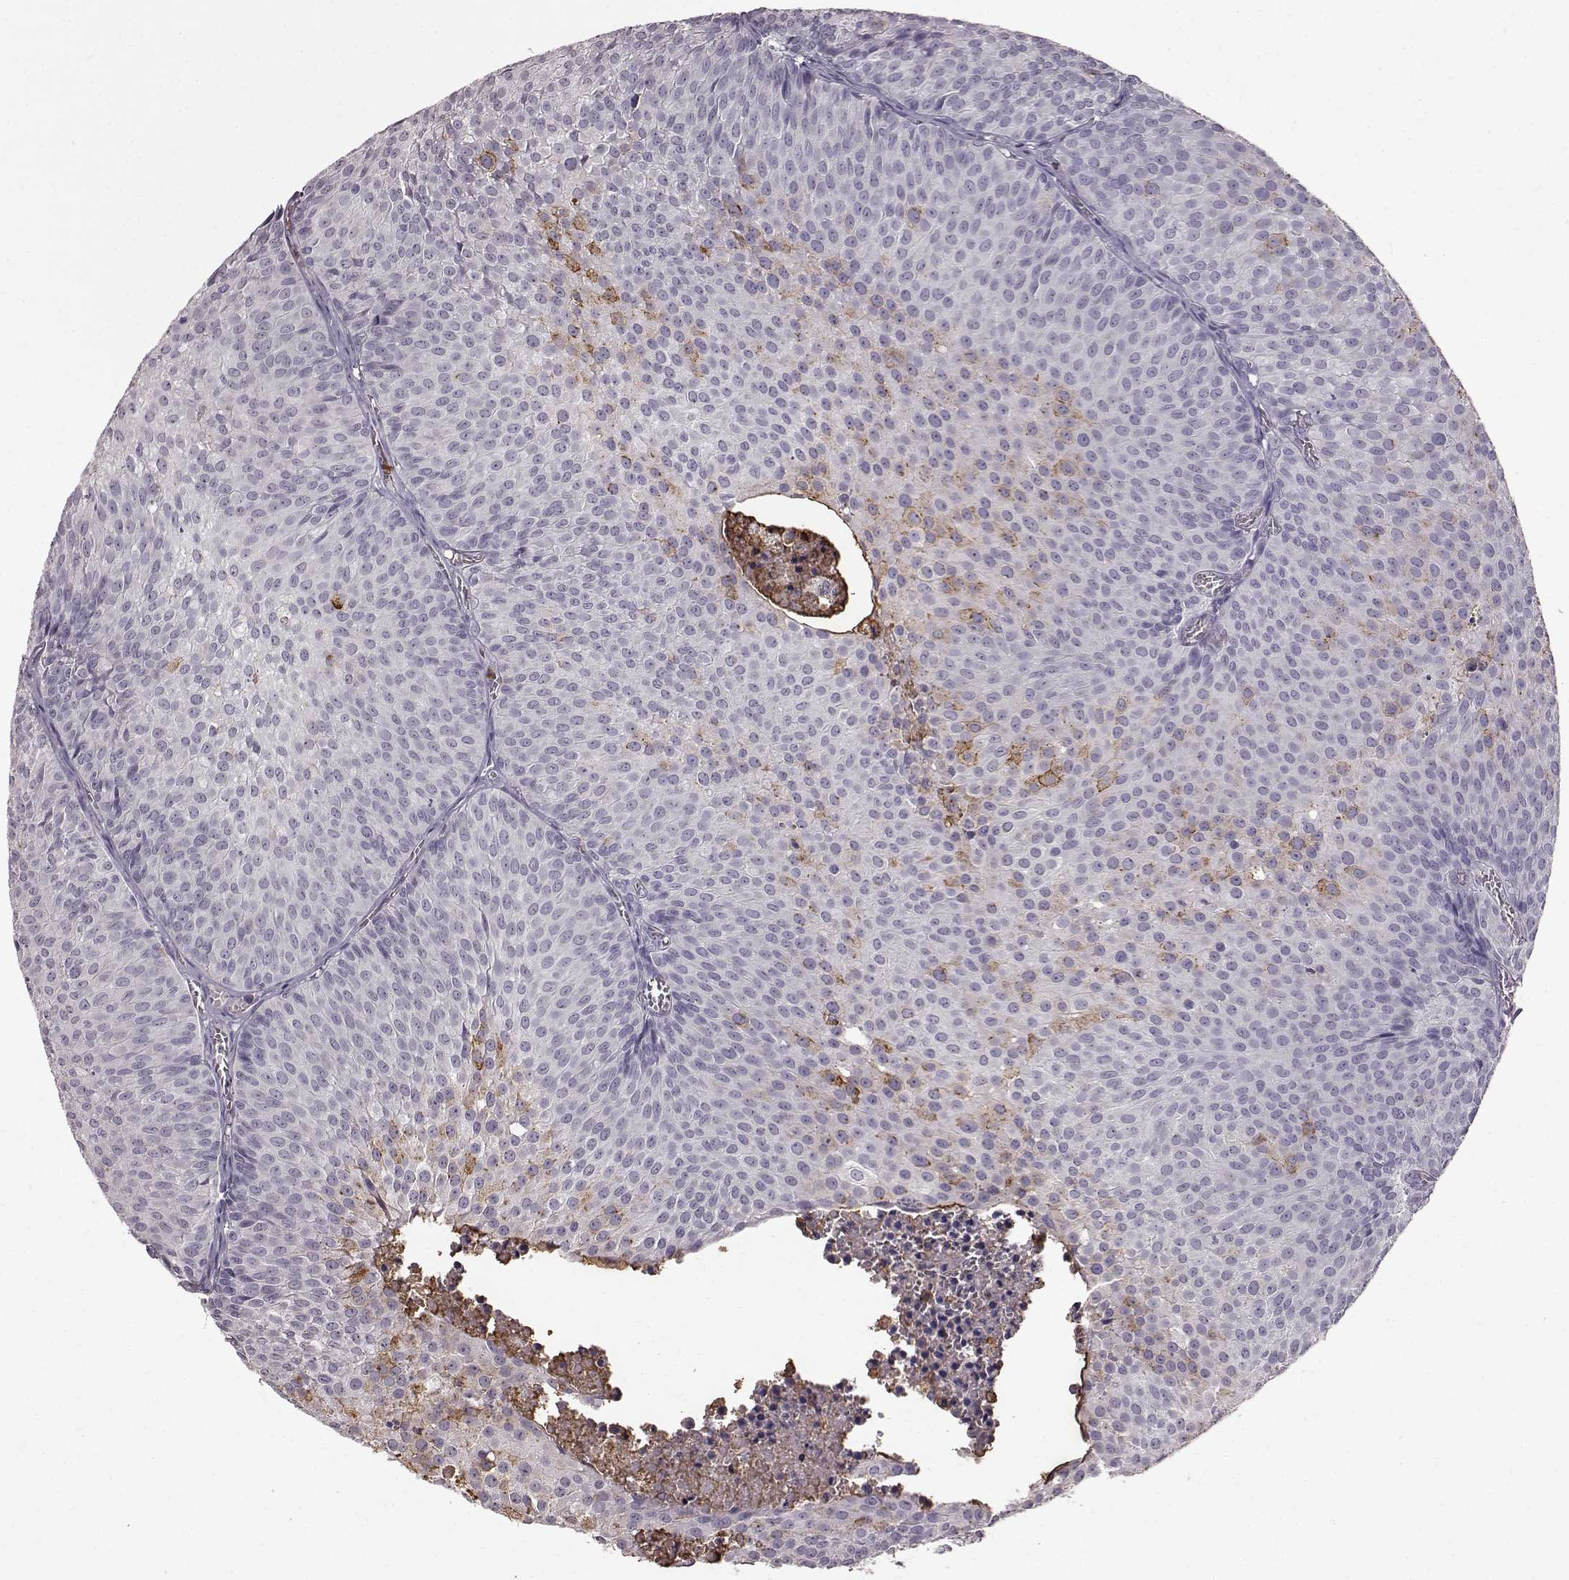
{"staining": {"intensity": "negative", "quantity": "none", "location": "none"}, "tissue": "urothelial cancer", "cell_type": "Tumor cells", "image_type": "cancer", "snomed": [{"axis": "morphology", "description": "Urothelial carcinoma, Low grade"}, {"axis": "topography", "description": "Urinary bladder"}], "caption": "This is an immunohistochemistry image of human urothelial carcinoma (low-grade). There is no positivity in tumor cells.", "gene": "FUT4", "patient": {"sex": "male", "age": 63}}